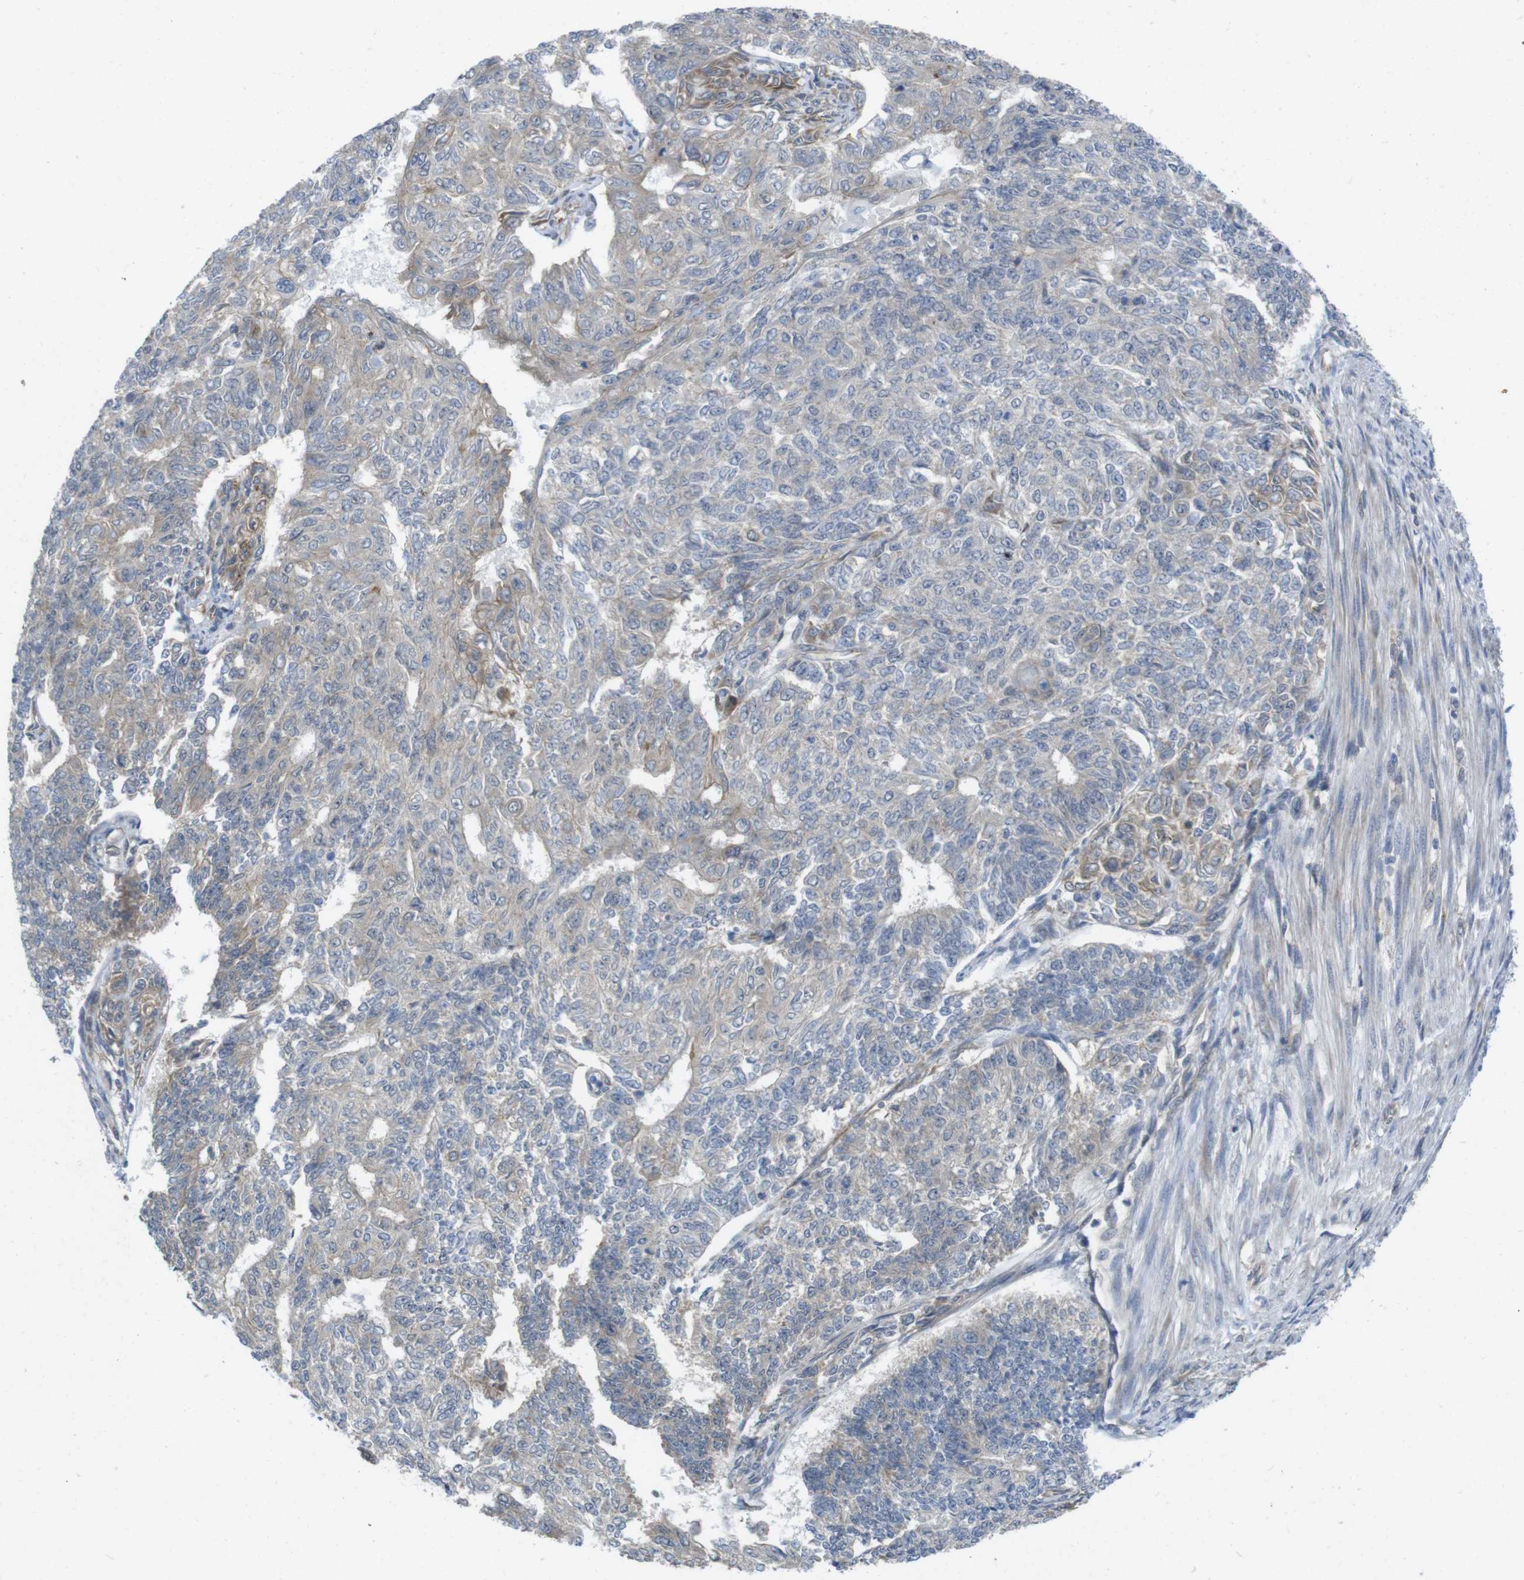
{"staining": {"intensity": "weak", "quantity": "25%-75%", "location": "cytoplasmic/membranous"}, "tissue": "endometrial cancer", "cell_type": "Tumor cells", "image_type": "cancer", "snomed": [{"axis": "morphology", "description": "Adenocarcinoma, NOS"}, {"axis": "topography", "description": "Endometrium"}], "caption": "High-magnification brightfield microscopy of endometrial adenocarcinoma stained with DAB (brown) and counterstained with hematoxylin (blue). tumor cells exhibit weak cytoplasmic/membranous expression is identified in about25%-75% of cells.", "gene": "ZDHHC5", "patient": {"sex": "female", "age": 32}}